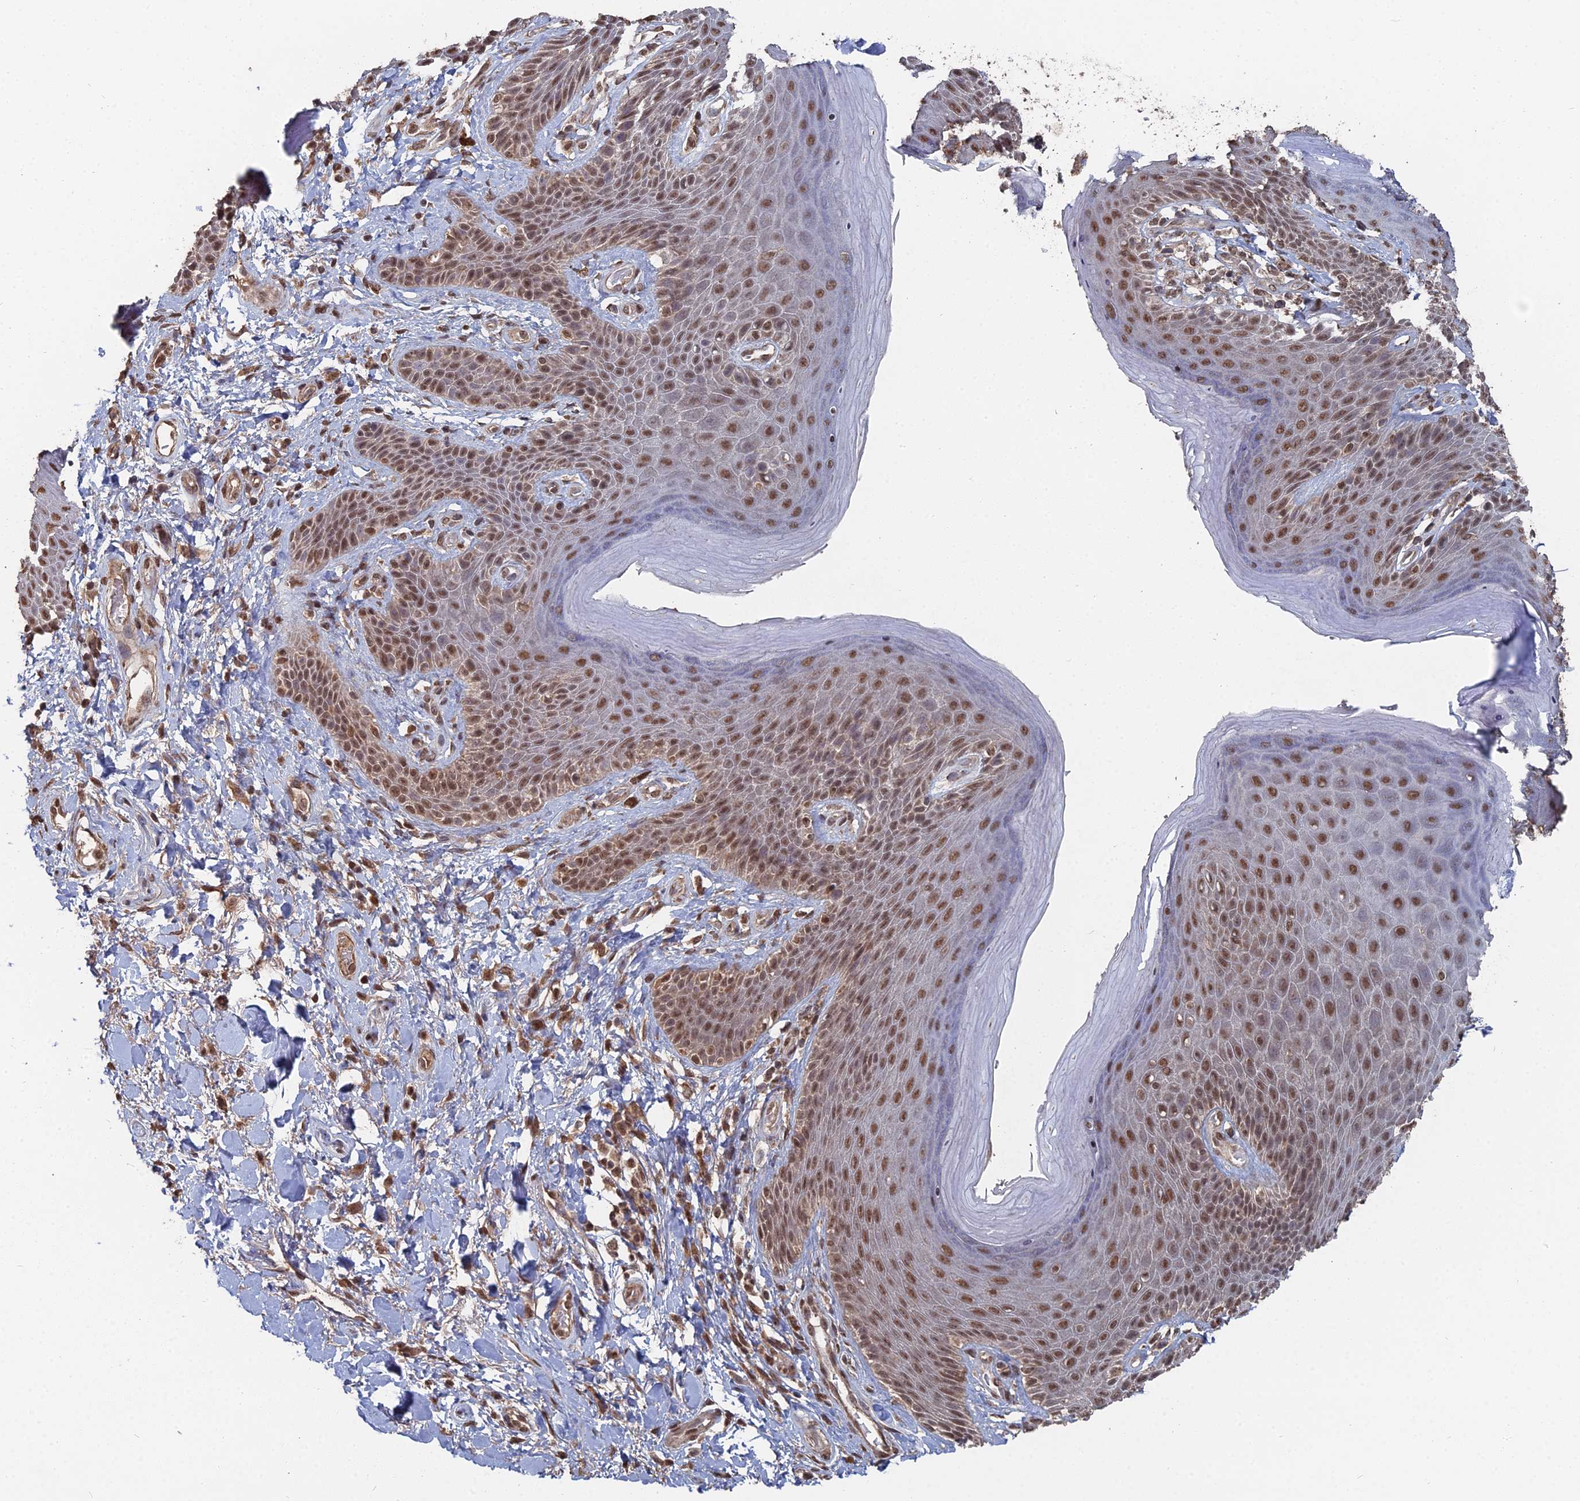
{"staining": {"intensity": "moderate", "quantity": ">75%", "location": "nuclear"}, "tissue": "skin", "cell_type": "Epidermal cells", "image_type": "normal", "snomed": [{"axis": "morphology", "description": "Normal tissue, NOS"}, {"axis": "topography", "description": "Anal"}], "caption": "This is a photomicrograph of immunohistochemistry (IHC) staining of unremarkable skin, which shows moderate staining in the nuclear of epidermal cells.", "gene": "CCNP", "patient": {"sex": "female", "age": 89}}